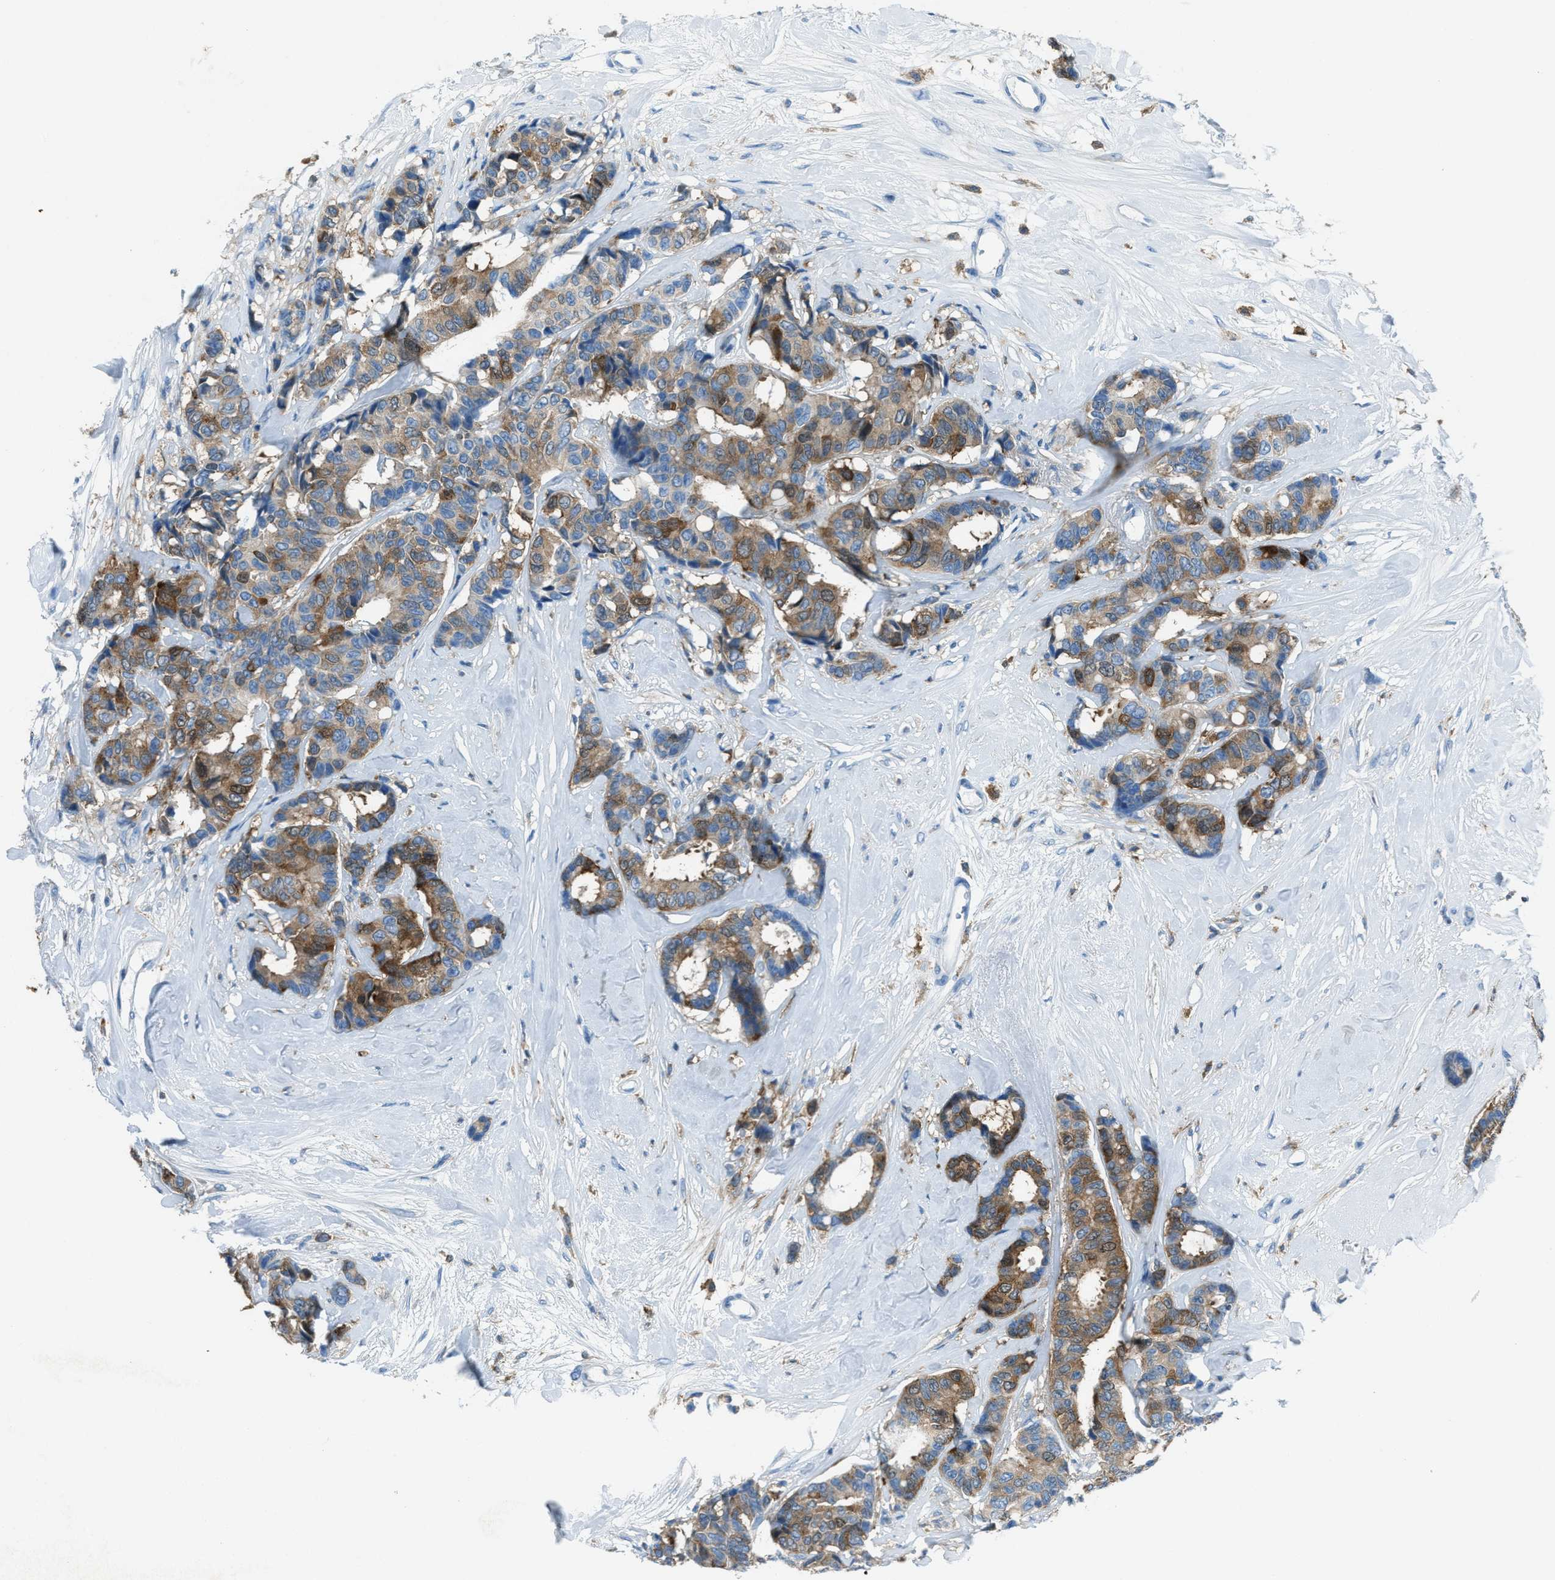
{"staining": {"intensity": "moderate", "quantity": ">75%", "location": "cytoplasmic/membranous"}, "tissue": "breast cancer", "cell_type": "Tumor cells", "image_type": "cancer", "snomed": [{"axis": "morphology", "description": "Duct carcinoma"}, {"axis": "topography", "description": "Breast"}], "caption": "This is an image of immunohistochemistry staining of breast invasive ductal carcinoma, which shows moderate staining in the cytoplasmic/membranous of tumor cells.", "gene": "MATCAP2", "patient": {"sex": "female", "age": 87}}